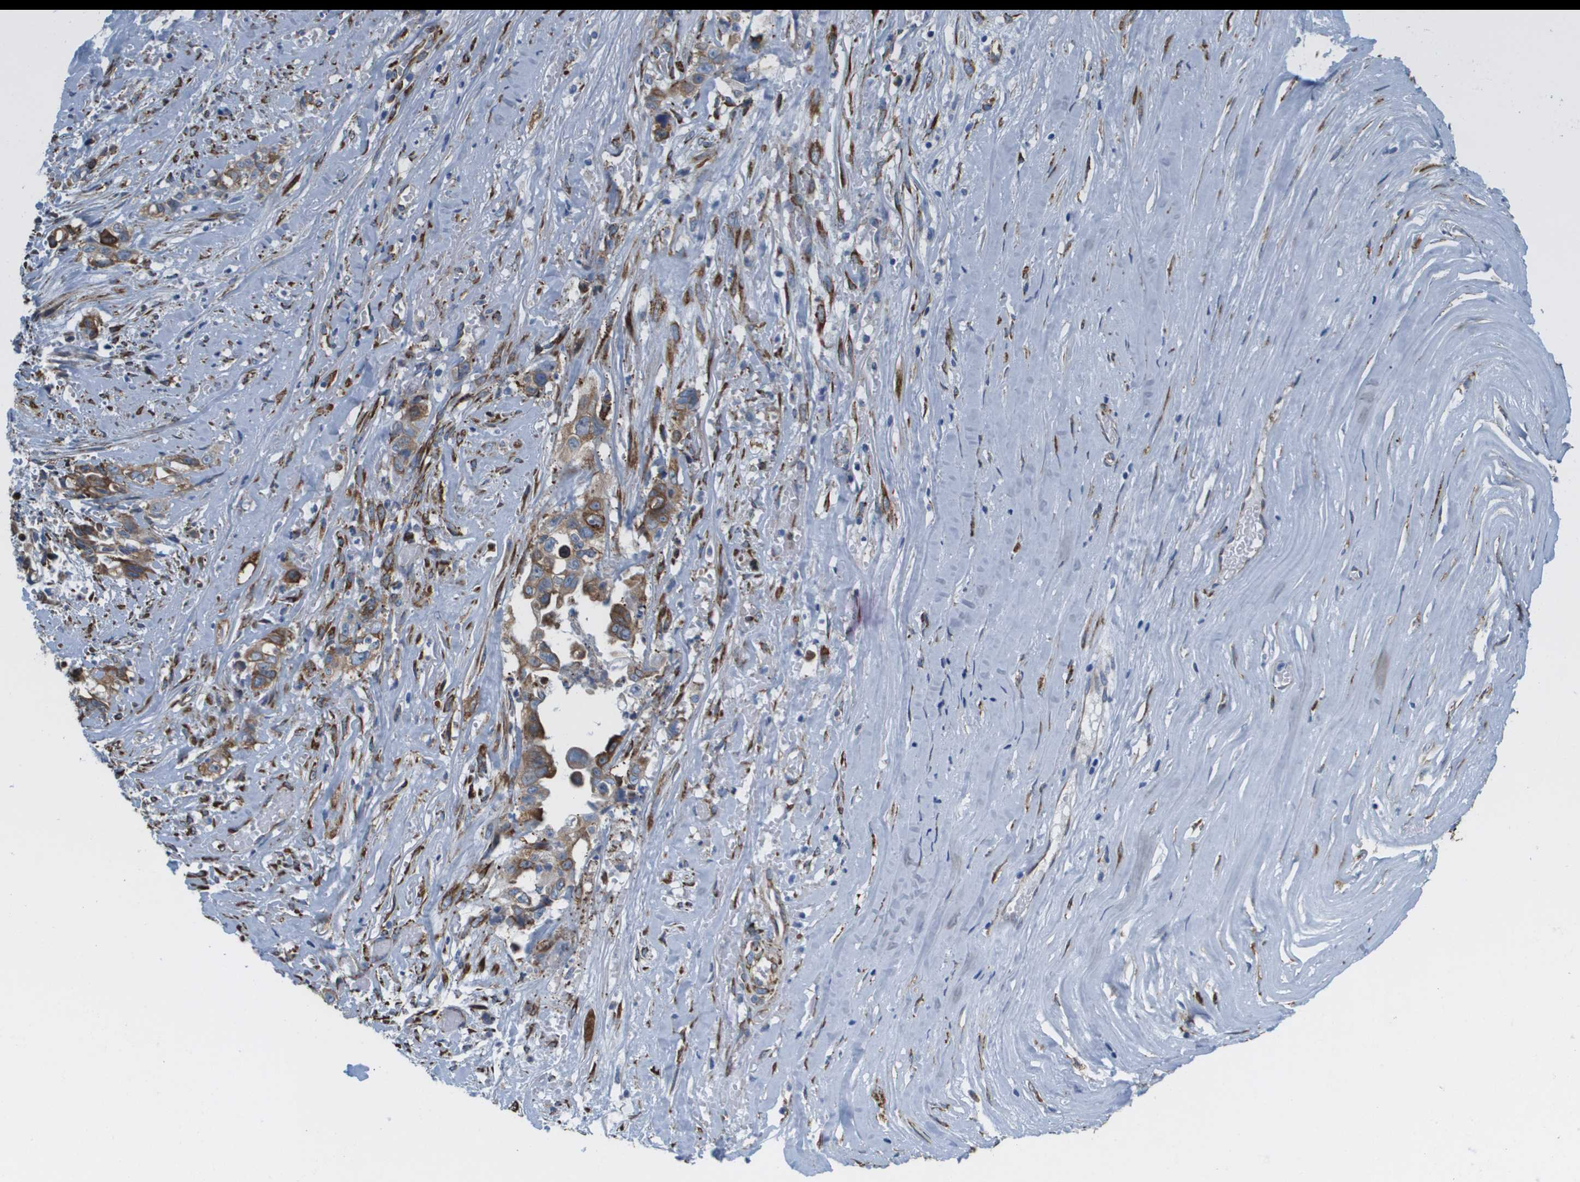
{"staining": {"intensity": "moderate", "quantity": ">75%", "location": "cytoplasmic/membranous"}, "tissue": "liver cancer", "cell_type": "Tumor cells", "image_type": "cancer", "snomed": [{"axis": "morphology", "description": "Cholangiocarcinoma"}, {"axis": "topography", "description": "Liver"}], "caption": "This histopathology image shows cholangiocarcinoma (liver) stained with IHC to label a protein in brown. The cytoplasmic/membranous of tumor cells show moderate positivity for the protein. Nuclei are counter-stained blue.", "gene": "ST3GAL2", "patient": {"sex": "female", "age": 70}}